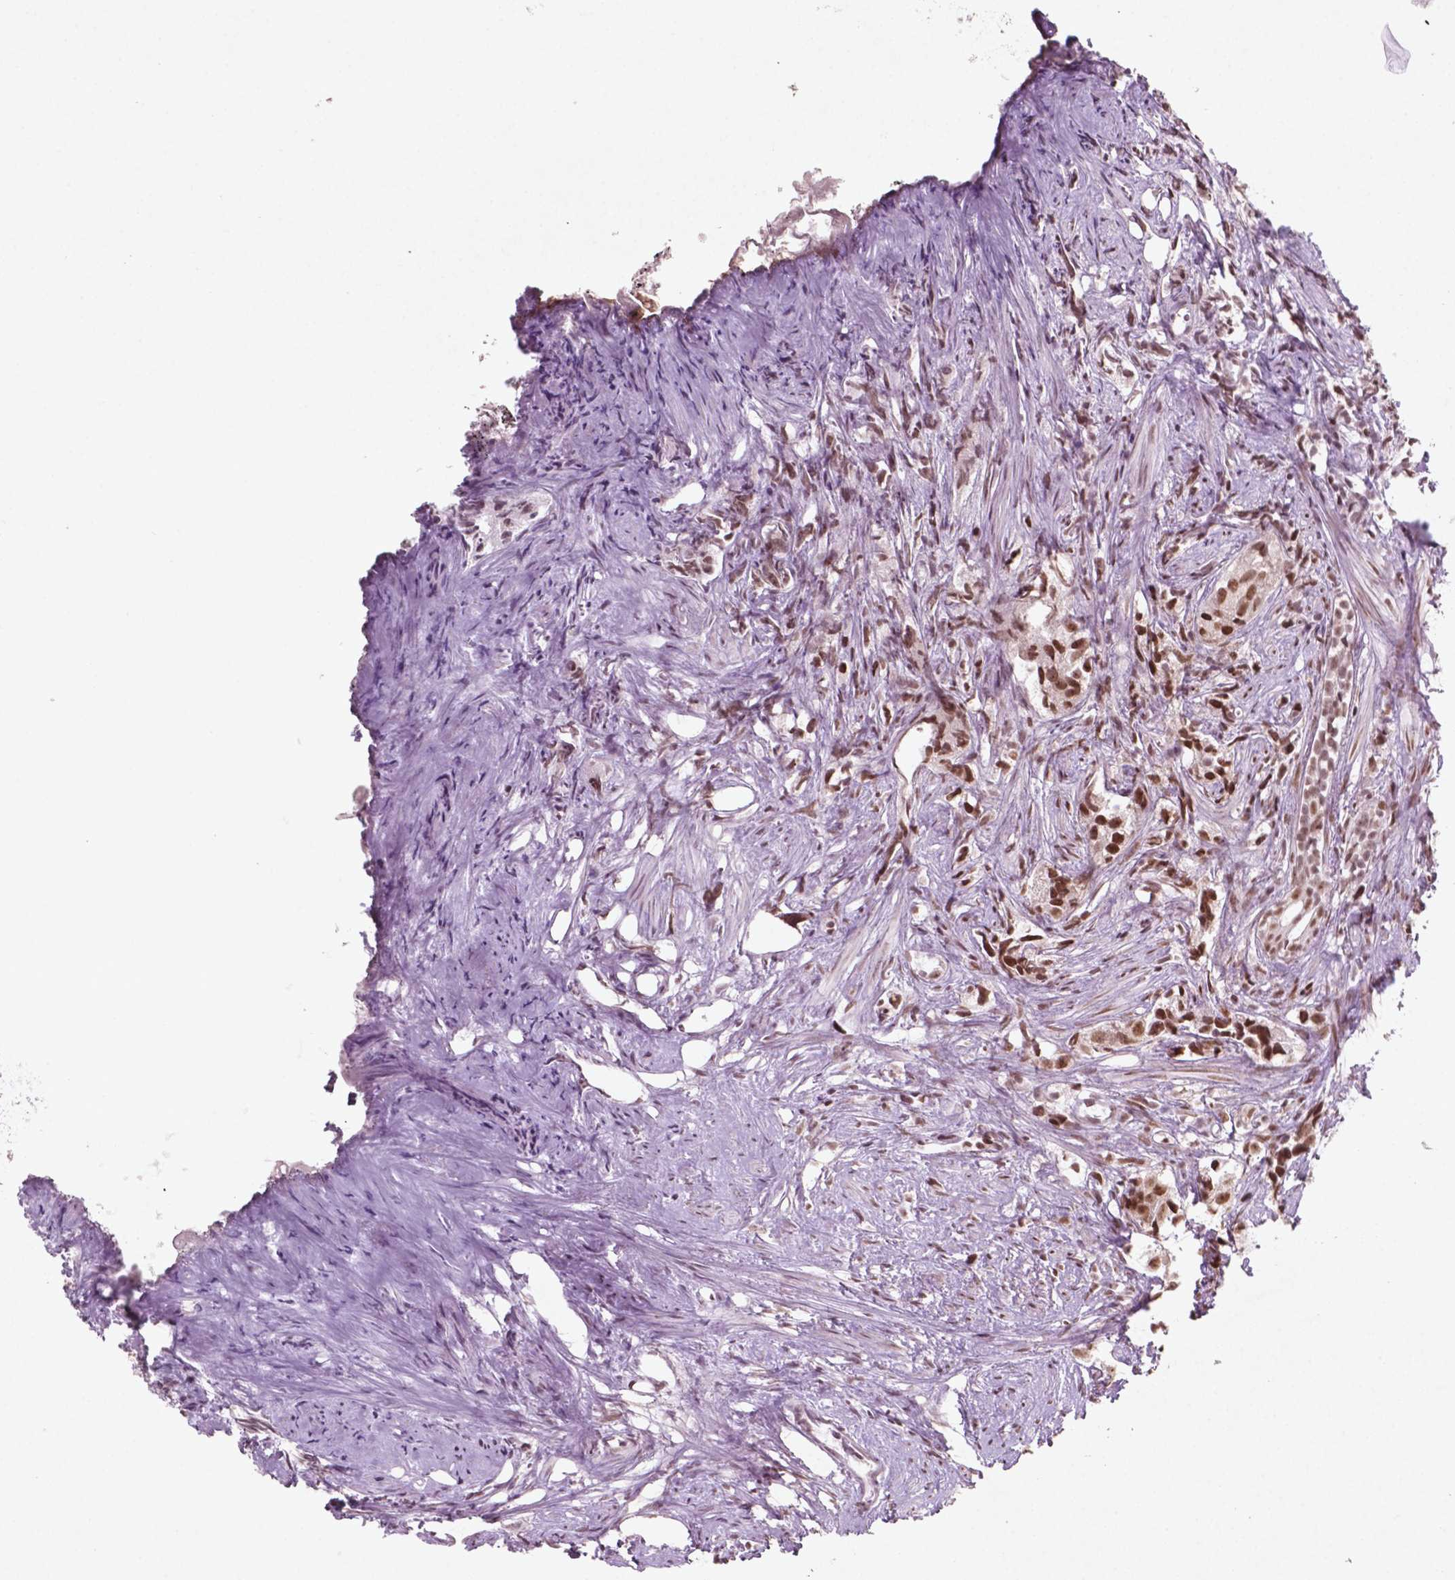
{"staining": {"intensity": "strong", "quantity": ">75%", "location": "nuclear"}, "tissue": "prostate cancer", "cell_type": "Tumor cells", "image_type": "cancer", "snomed": [{"axis": "morphology", "description": "Adenocarcinoma, High grade"}, {"axis": "topography", "description": "Prostate"}], "caption": "Immunohistochemical staining of human prostate cancer displays high levels of strong nuclear expression in approximately >75% of tumor cells.", "gene": "HMG20B", "patient": {"sex": "male", "age": 68}}